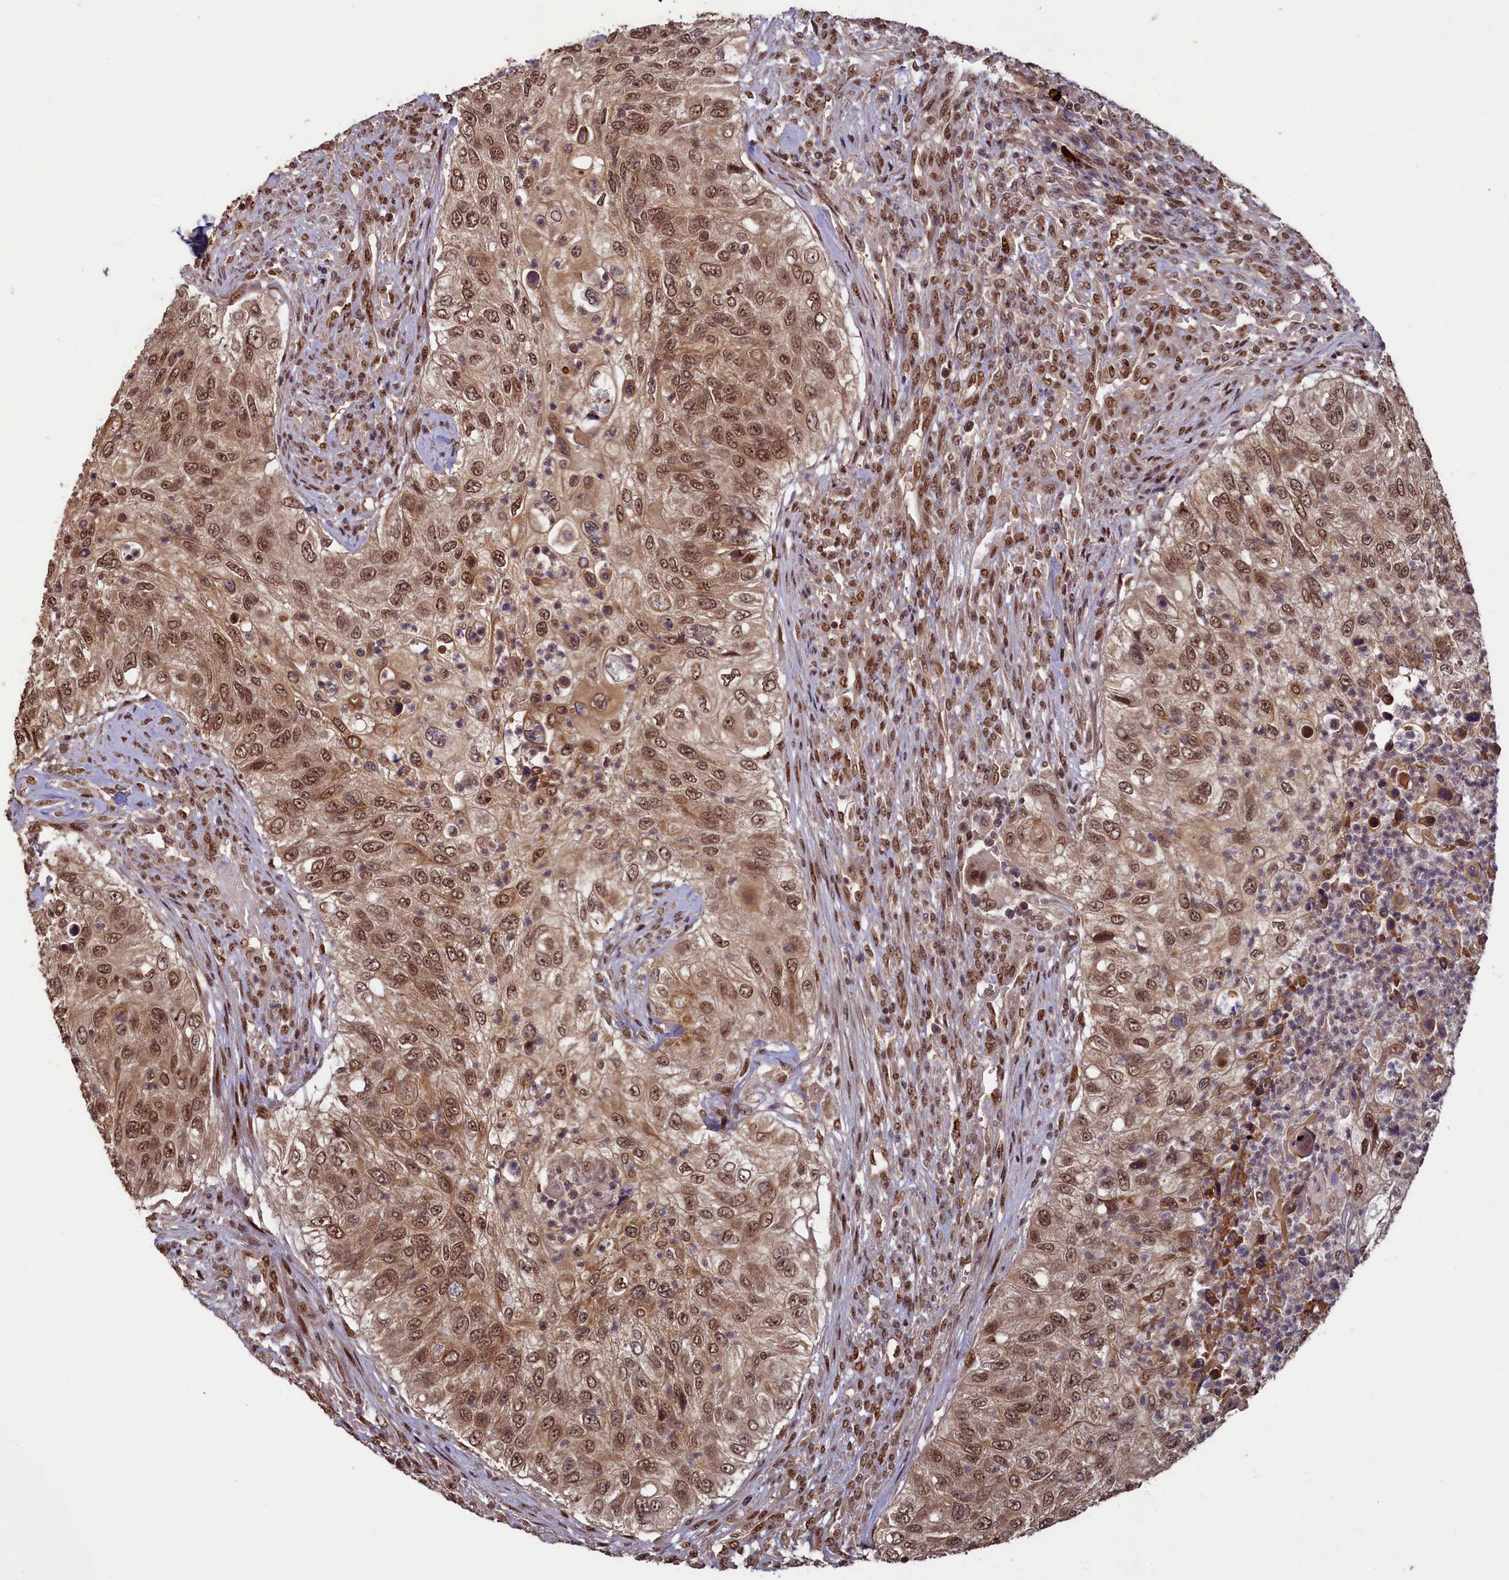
{"staining": {"intensity": "moderate", "quantity": ">75%", "location": "cytoplasmic/membranous,nuclear"}, "tissue": "urothelial cancer", "cell_type": "Tumor cells", "image_type": "cancer", "snomed": [{"axis": "morphology", "description": "Urothelial carcinoma, High grade"}, {"axis": "topography", "description": "Urinary bladder"}], "caption": "Protein positivity by immunohistochemistry reveals moderate cytoplasmic/membranous and nuclear positivity in about >75% of tumor cells in urothelial cancer.", "gene": "NAE1", "patient": {"sex": "female", "age": 60}}